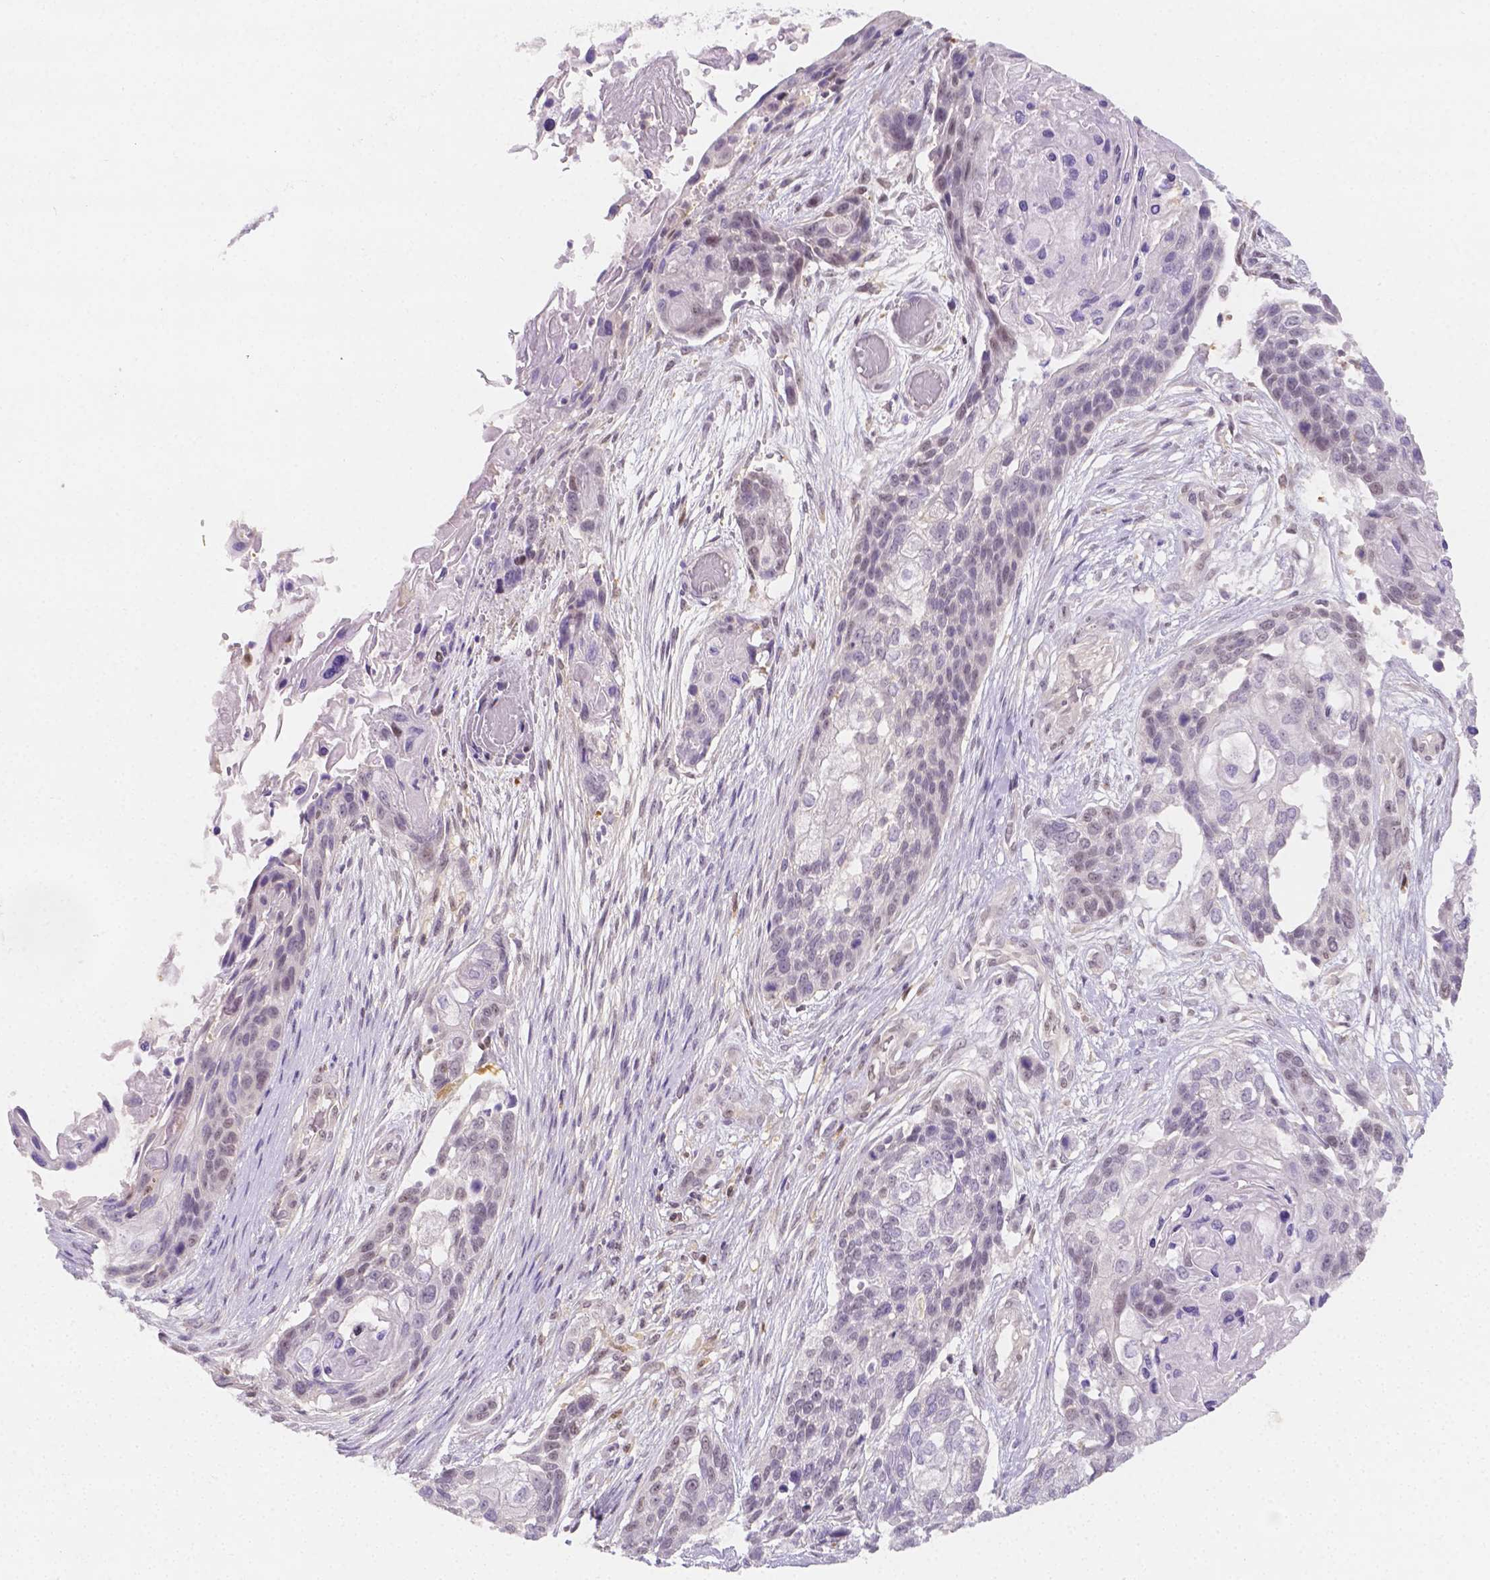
{"staining": {"intensity": "negative", "quantity": "none", "location": "none"}, "tissue": "lung cancer", "cell_type": "Tumor cells", "image_type": "cancer", "snomed": [{"axis": "morphology", "description": "Squamous cell carcinoma, NOS"}, {"axis": "topography", "description": "Lung"}], "caption": "Immunohistochemistry (IHC) image of neoplastic tissue: human lung cancer stained with DAB (3,3'-diaminobenzidine) displays no significant protein staining in tumor cells.", "gene": "SGTB", "patient": {"sex": "male", "age": 69}}